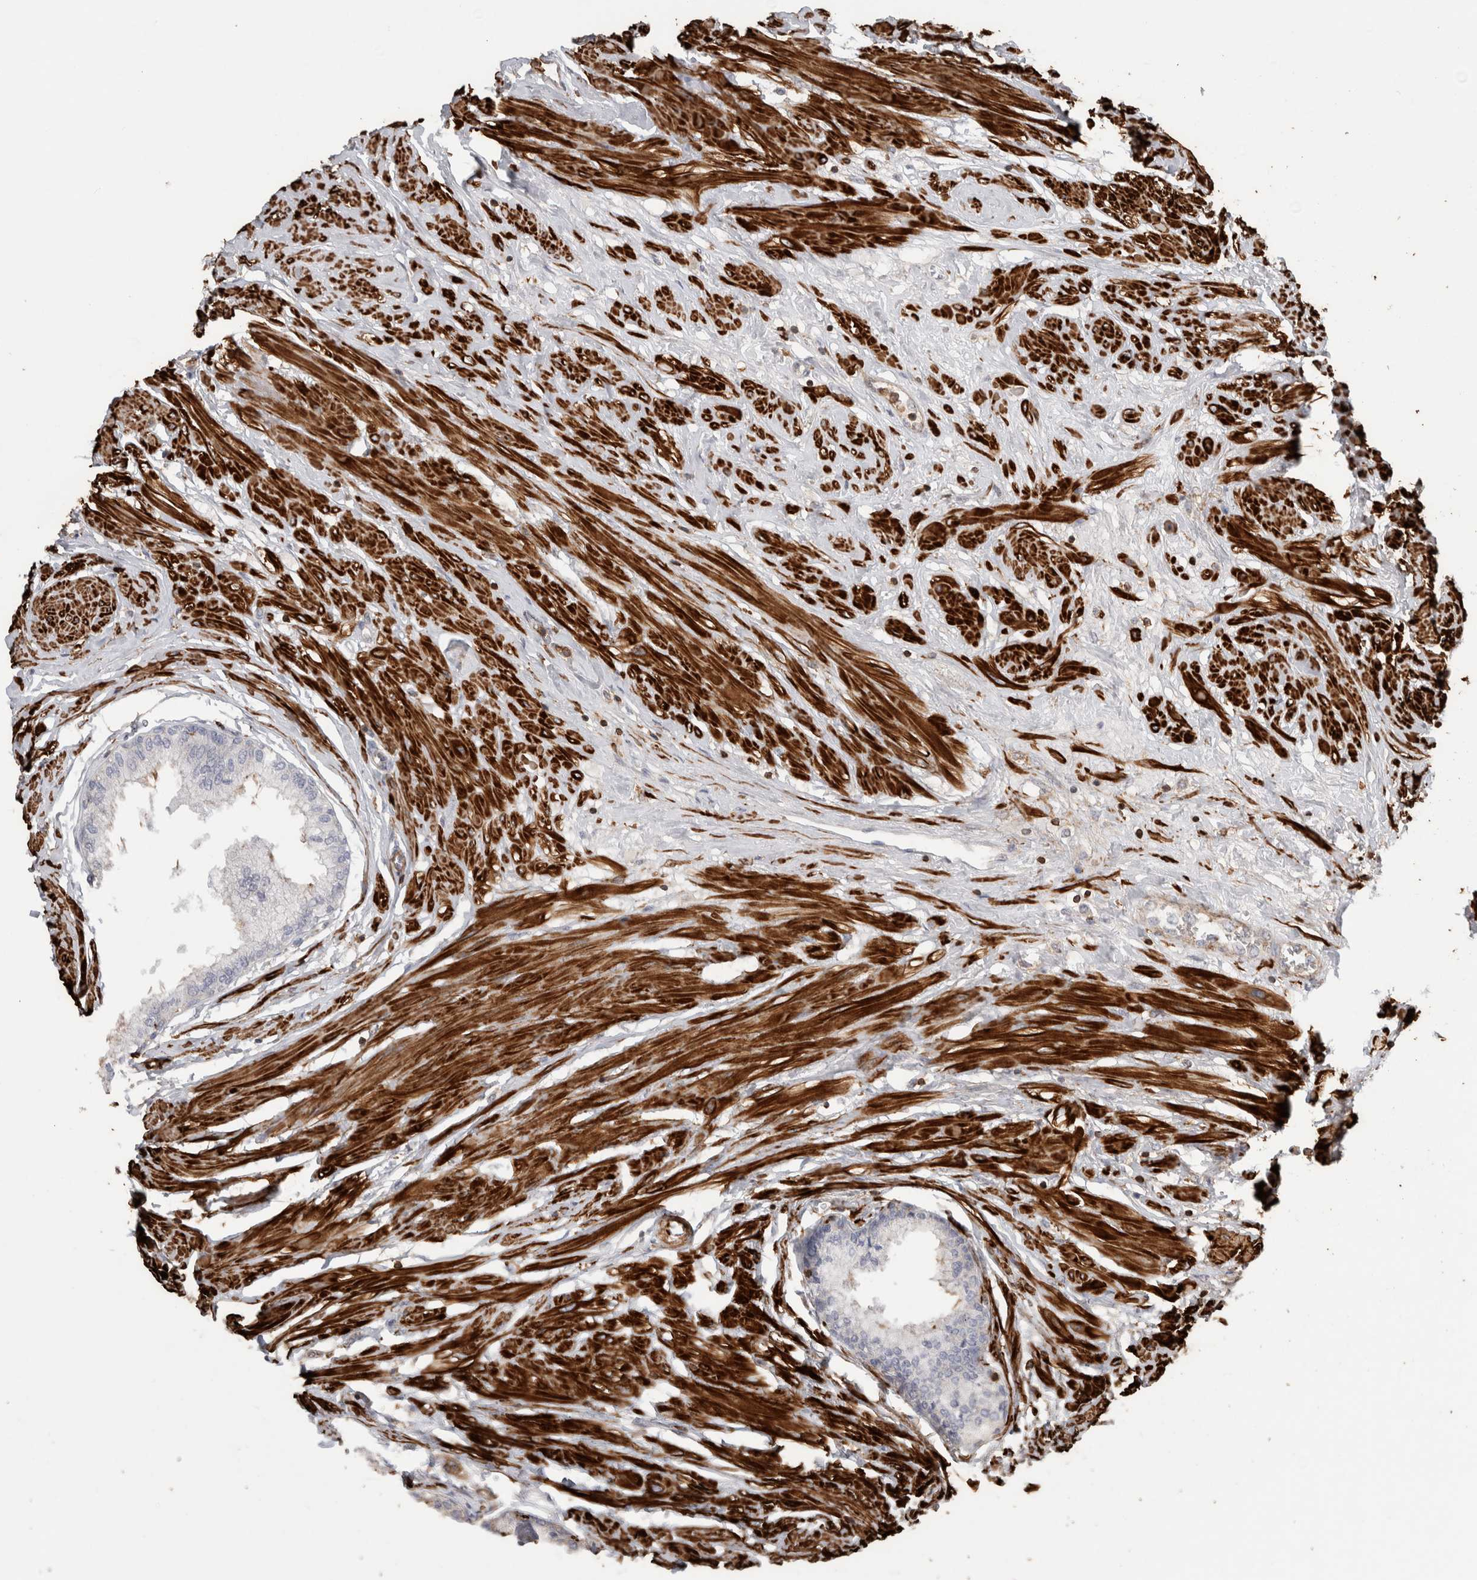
{"staining": {"intensity": "strong", "quantity": "25%-75%", "location": "cytoplasmic/membranous"}, "tissue": "seminal vesicle", "cell_type": "Glandular cells", "image_type": "normal", "snomed": [{"axis": "morphology", "description": "Normal tissue, NOS"}, {"axis": "topography", "description": "Prostate"}, {"axis": "topography", "description": "Seminal veicle"}], "caption": "The histopathology image shows staining of unremarkable seminal vesicle, revealing strong cytoplasmic/membranous protein expression (brown color) within glandular cells.", "gene": "GPER1", "patient": {"sex": "male", "age": 60}}